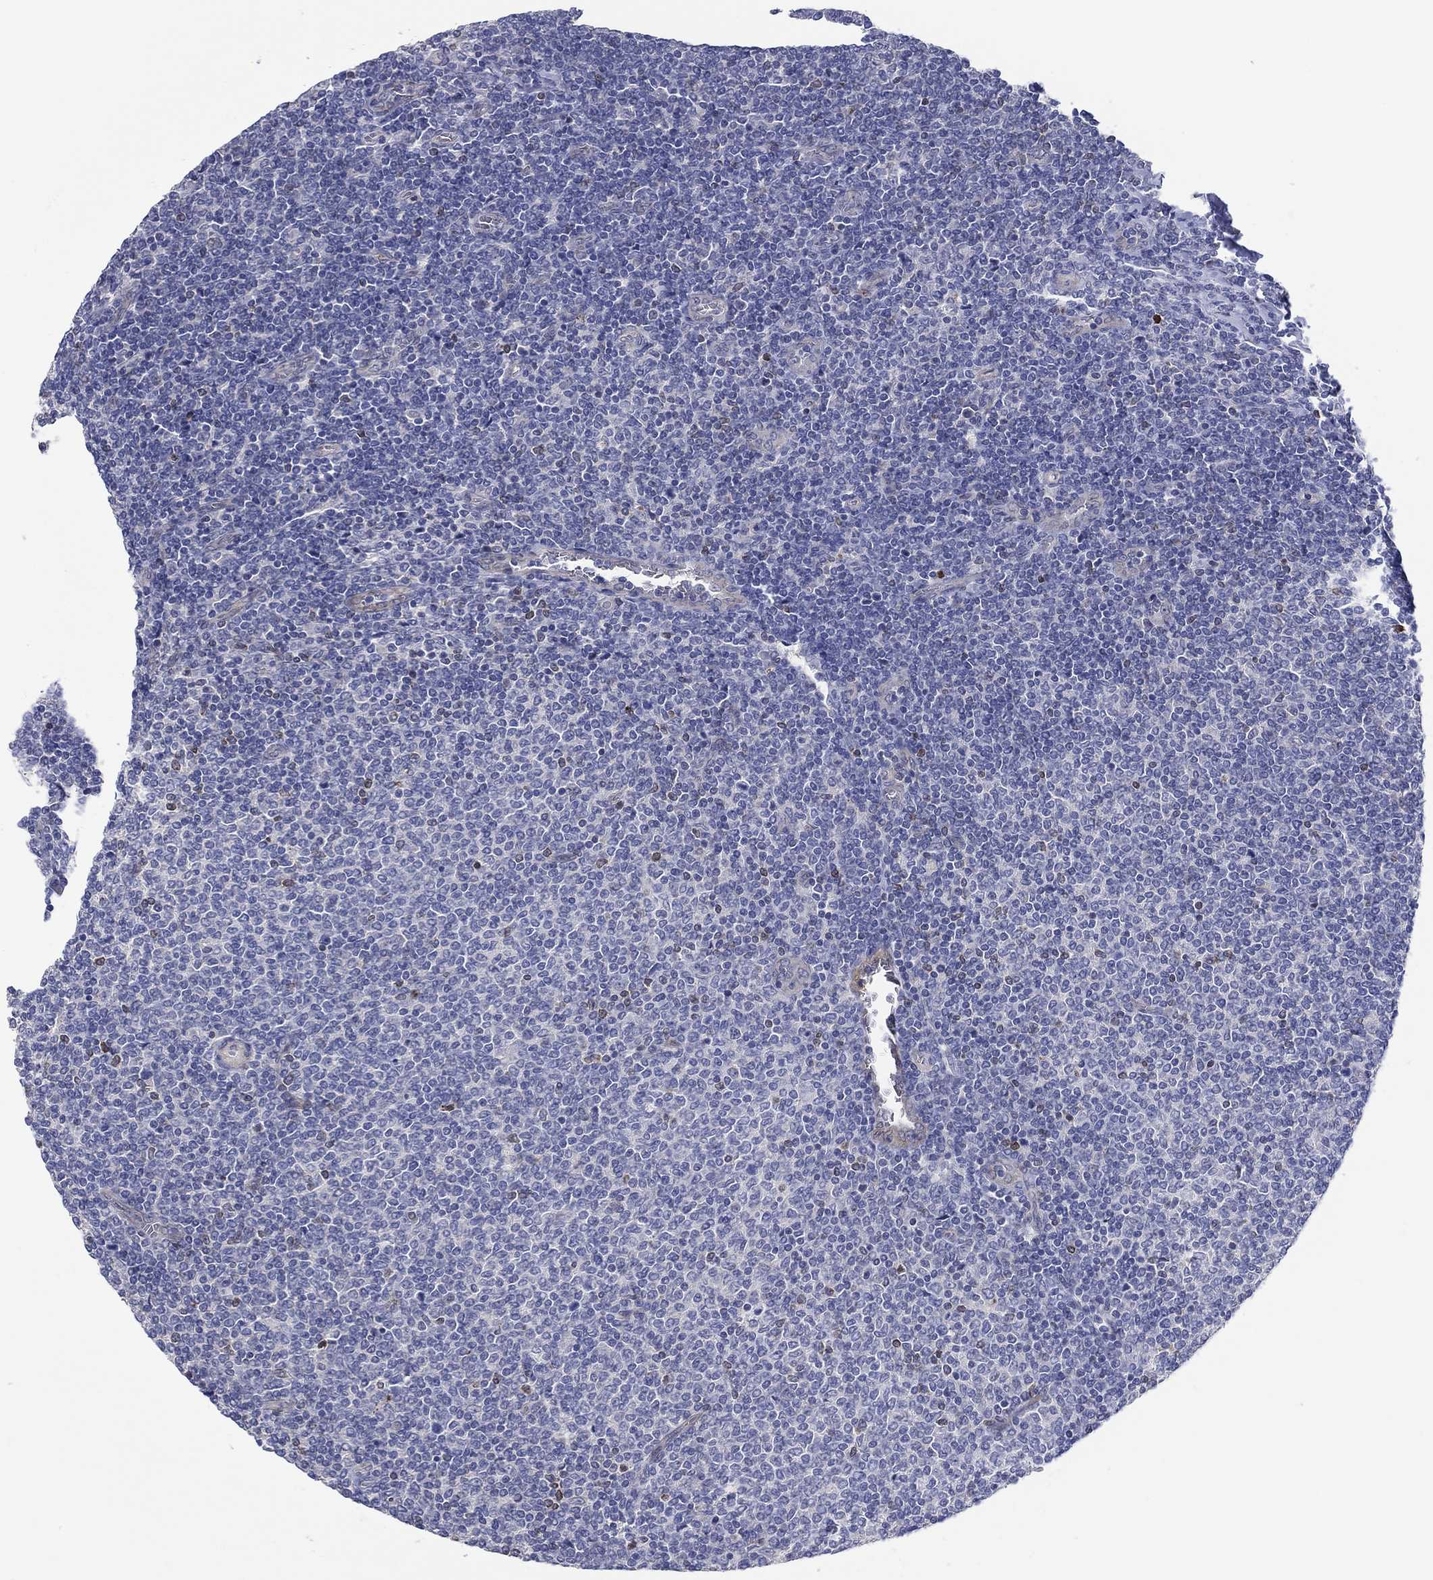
{"staining": {"intensity": "weak", "quantity": "<25%", "location": "nuclear"}, "tissue": "lymphoma", "cell_type": "Tumor cells", "image_type": "cancer", "snomed": [{"axis": "morphology", "description": "Malignant lymphoma, non-Hodgkin's type, Low grade"}, {"axis": "topography", "description": "Lymph node"}], "caption": "The immunohistochemistry (IHC) photomicrograph has no significant staining in tumor cells of lymphoma tissue.", "gene": "ERMP1", "patient": {"sex": "male", "age": 52}}